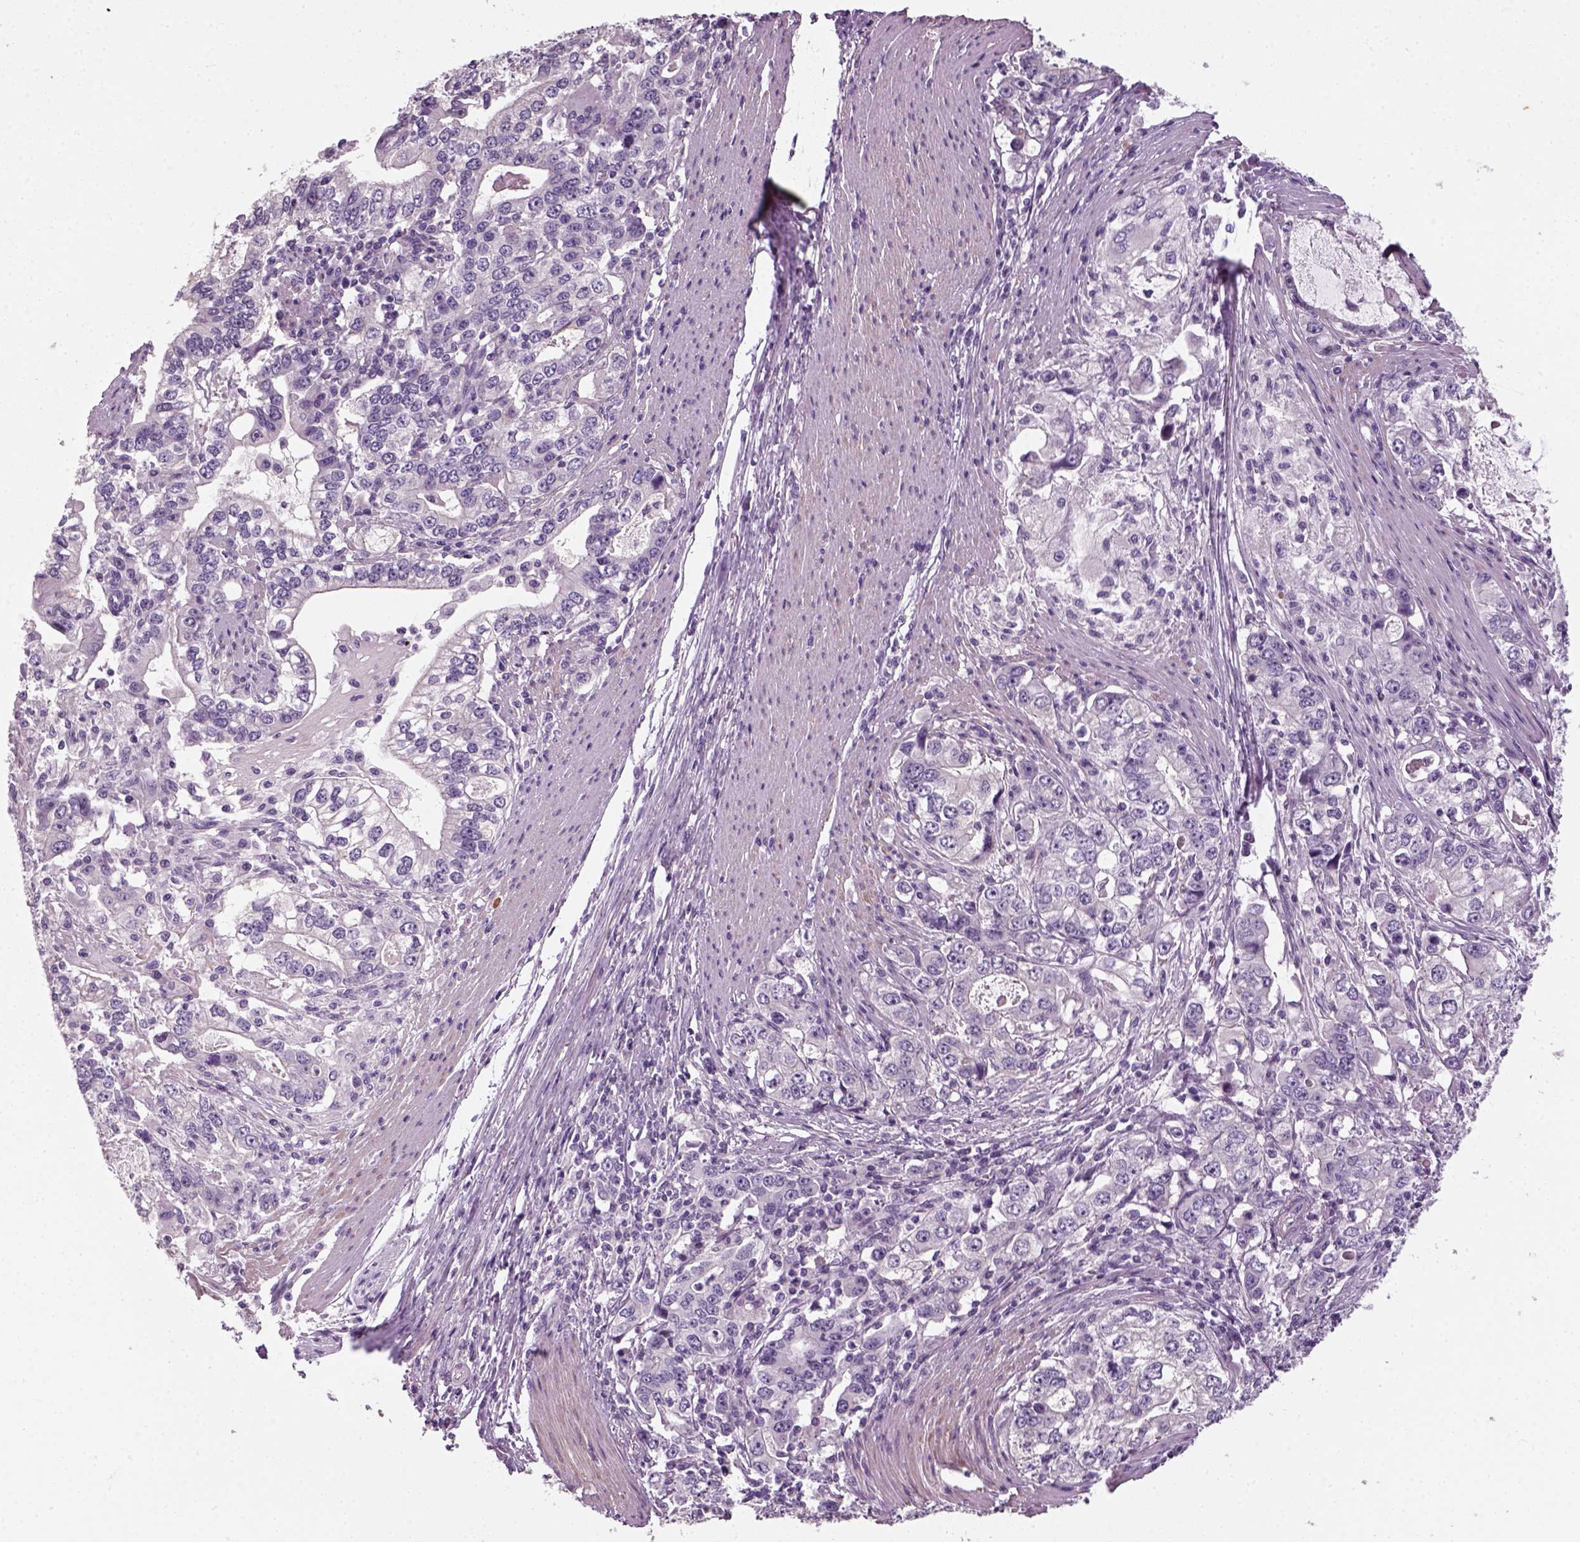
{"staining": {"intensity": "negative", "quantity": "none", "location": "none"}, "tissue": "stomach cancer", "cell_type": "Tumor cells", "image_type": "cancer", "snomed": [{"axis": "morphology", "description": "Adenocarcinoma, NOS"}, {"axis": "topography", "description": "Stomach, lower"}], "caption": "Immunohistochemistry (IHC) image of stomach cancer stained for a protein (brown), which shows no staining in tumor cells.", "gene": "ELOVL3", "patient": {"sex": "female", "age": 72}}